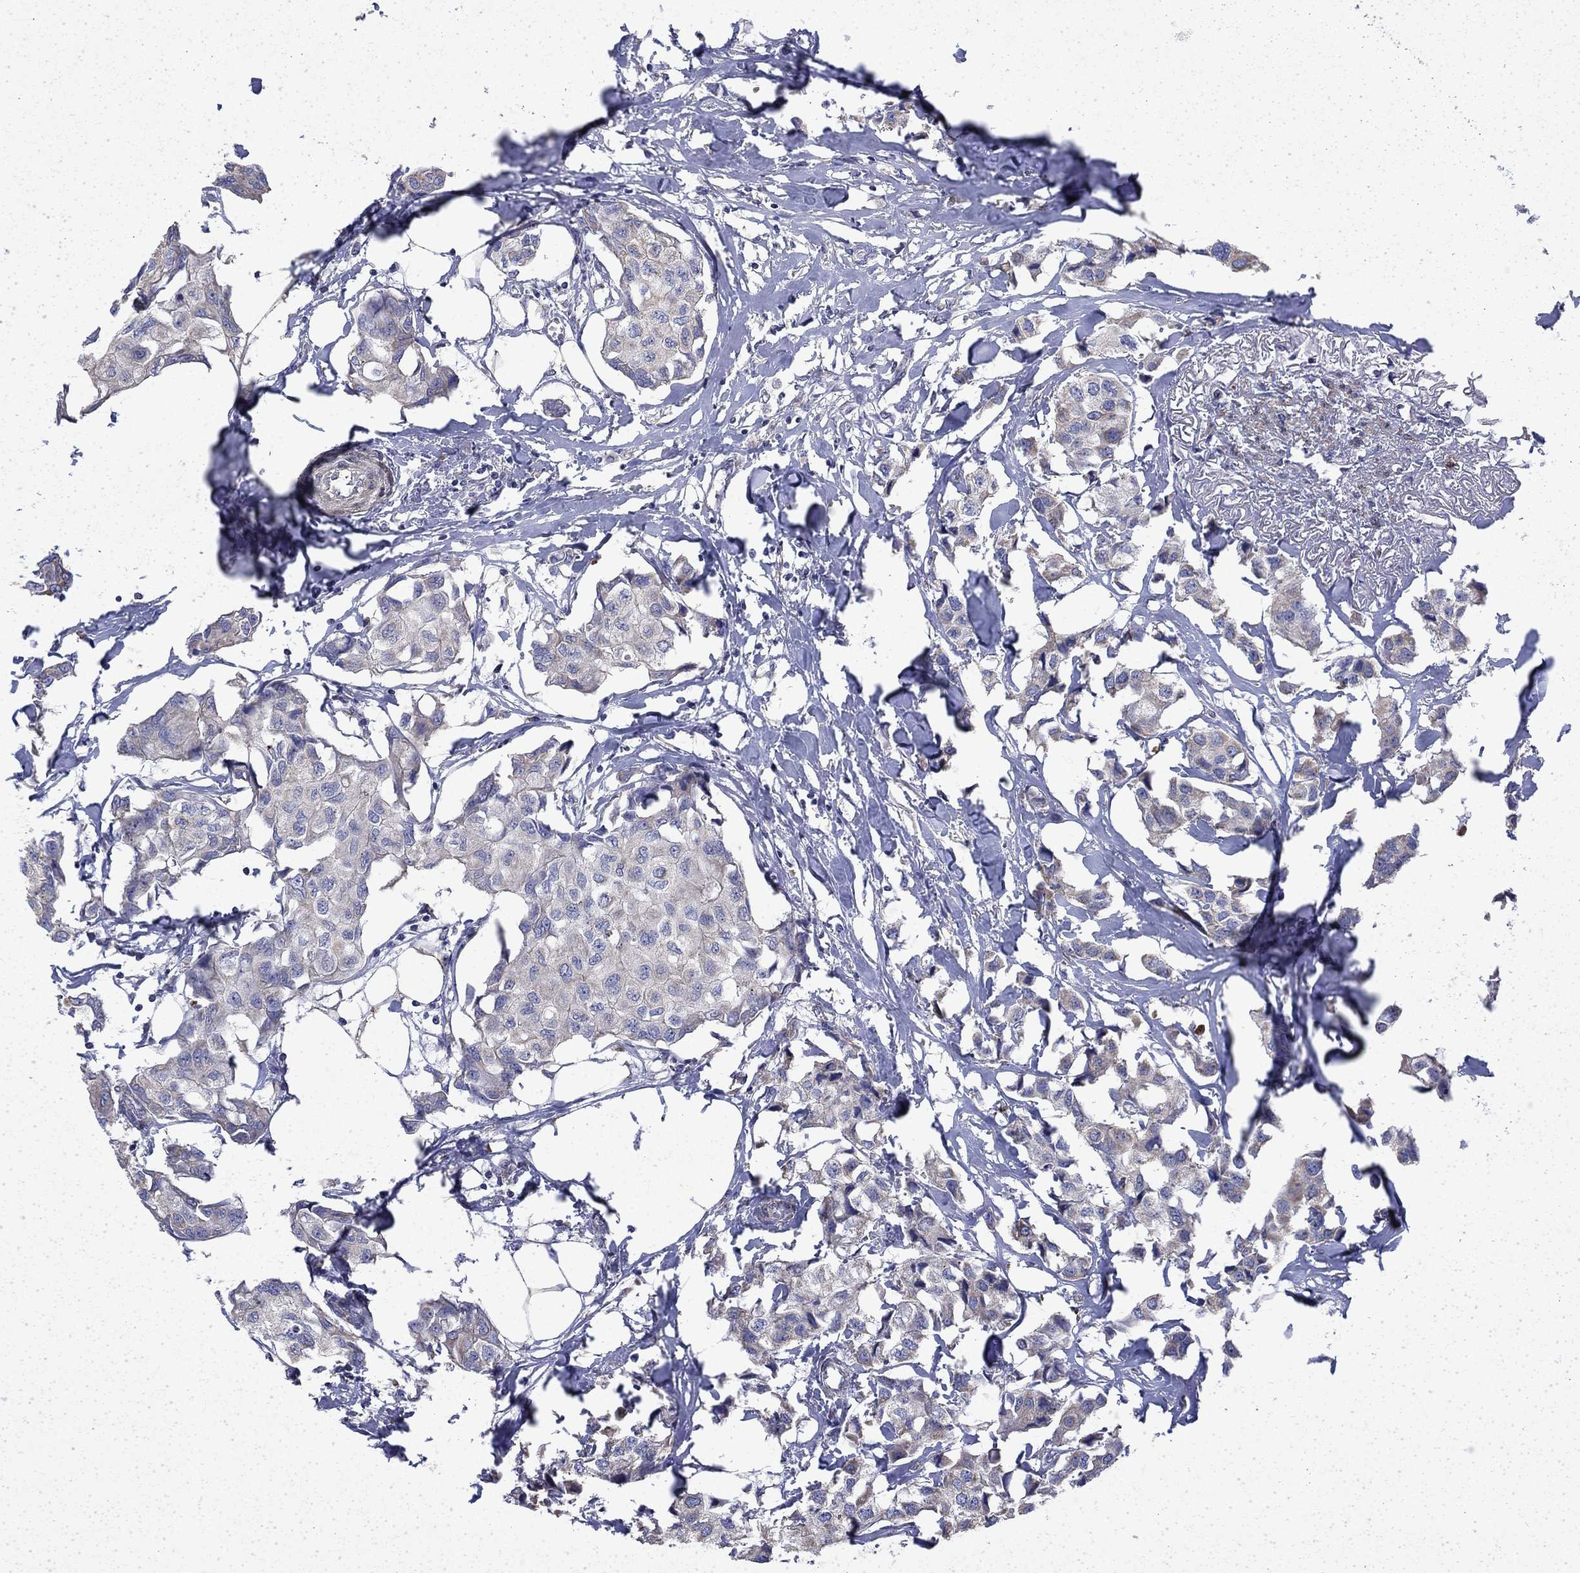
{"staining": {"intensity": "weak", "quantity": "<25%", "location": "cytoplasmic/membranous"}, "tissue": "breast cancer", "cell_type": "Tumor cells", "image_type": "cancer", "snomed": [{"axis": "morphology", "description": "Duct carcinoma"}, {"axis": "topography", "description": "Breast"}], "caption": "The IHC photomicrograph has no significant staining in tumor cells of breast cancer tissue.", "gene": "DTNA", "patient": {"sex": "female", "age": 80}}